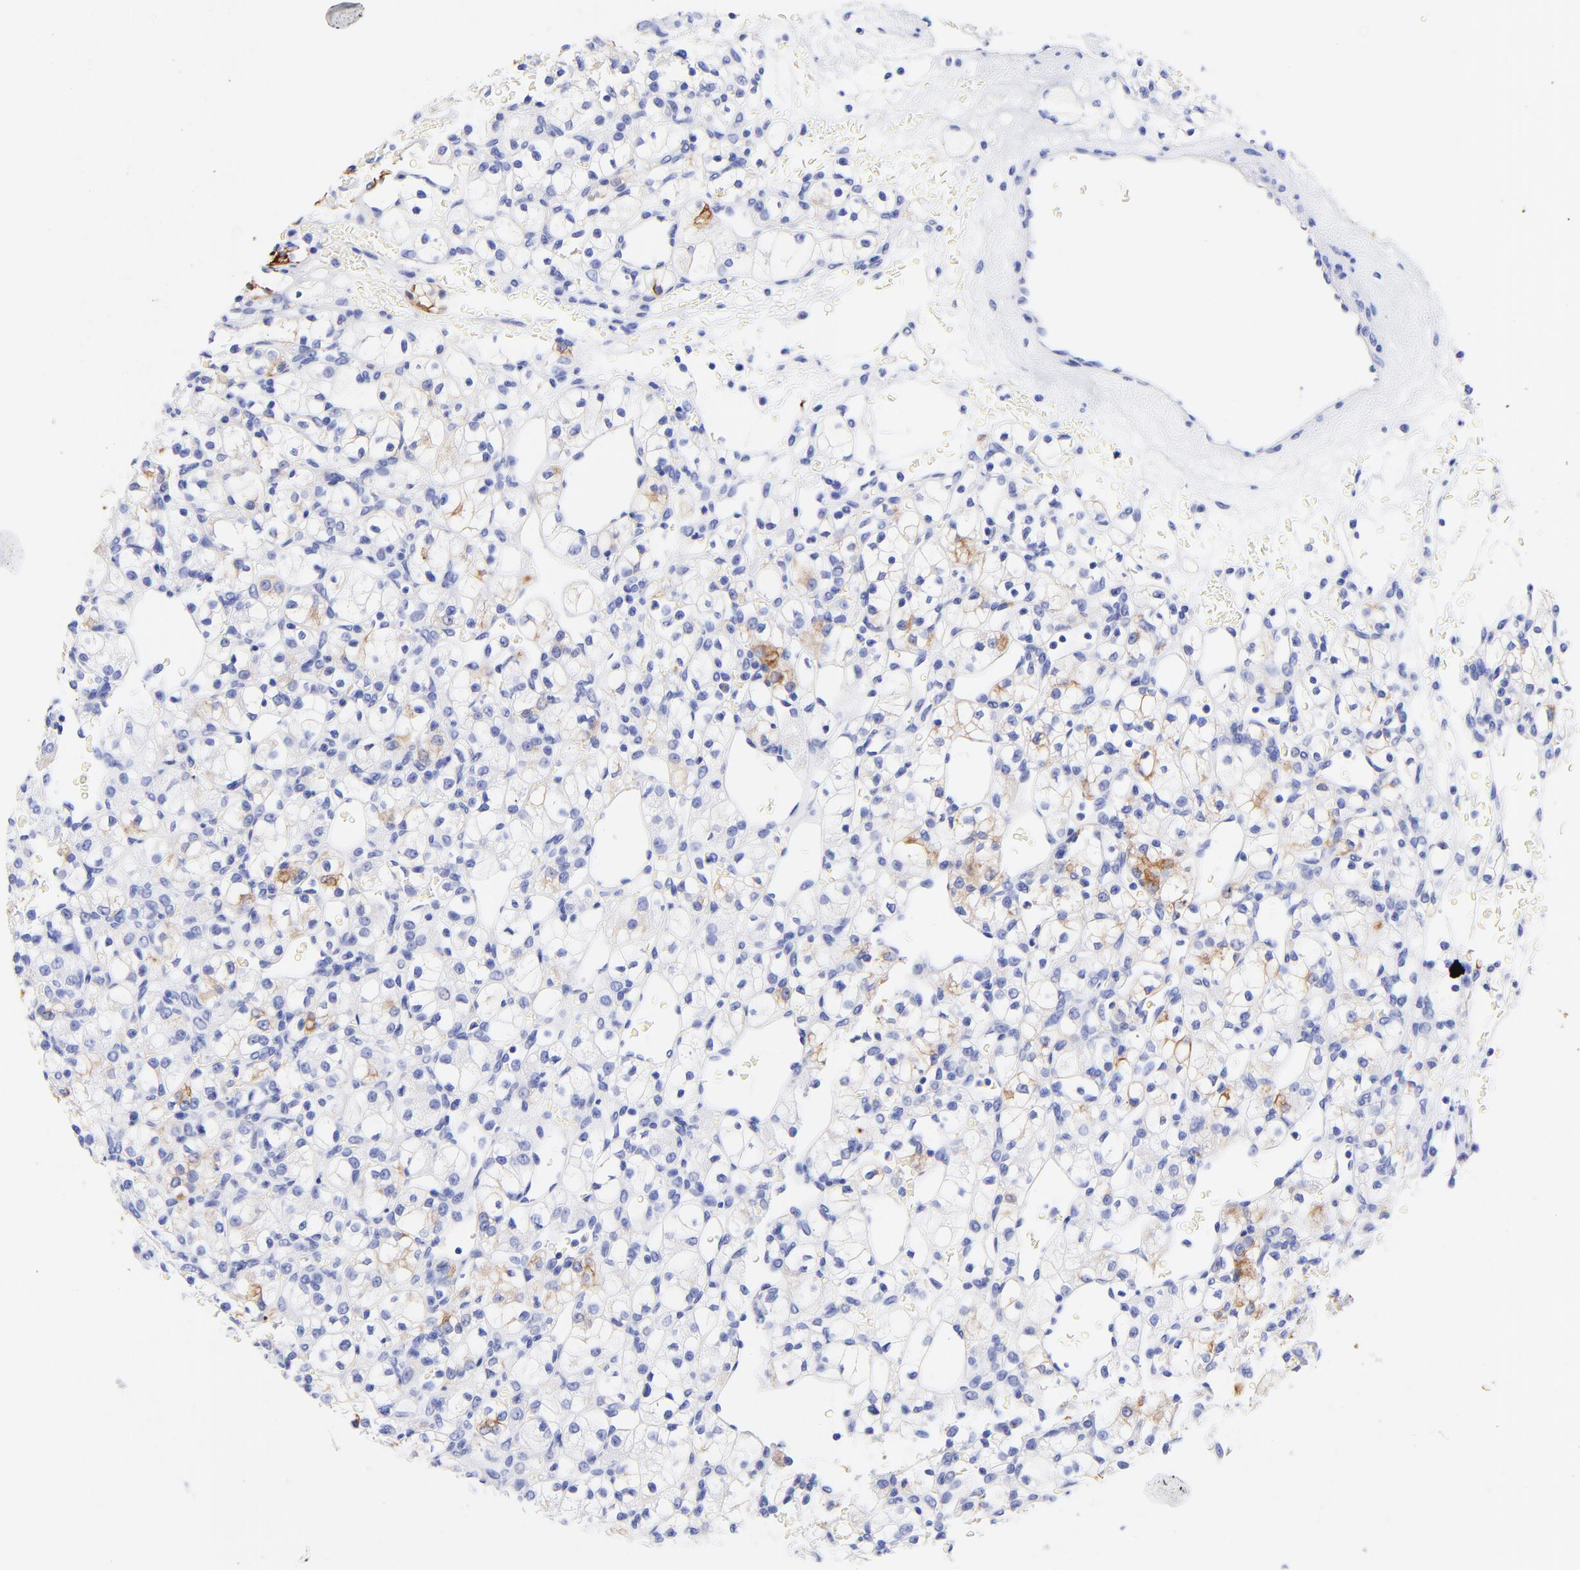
{"staining": {"intensity": "weak", "quantity": "<25%", "location": "cytoplasmic/membranous"}, "tissue": "renal cancer", "cell_type": "Tumor cells", "image_type": "cancer", "snomed": [{"axis": "morphology", "description": "Adenocarcinoma, NOS"}, {"axis": "topography", "description": "Kidney"}], "caption": "Tumor cells are negative for brown protein staining in renal cancer (adenocarcinoma).", "gene": "KRT19", "patient": {"sex": "female", "age": 62}}